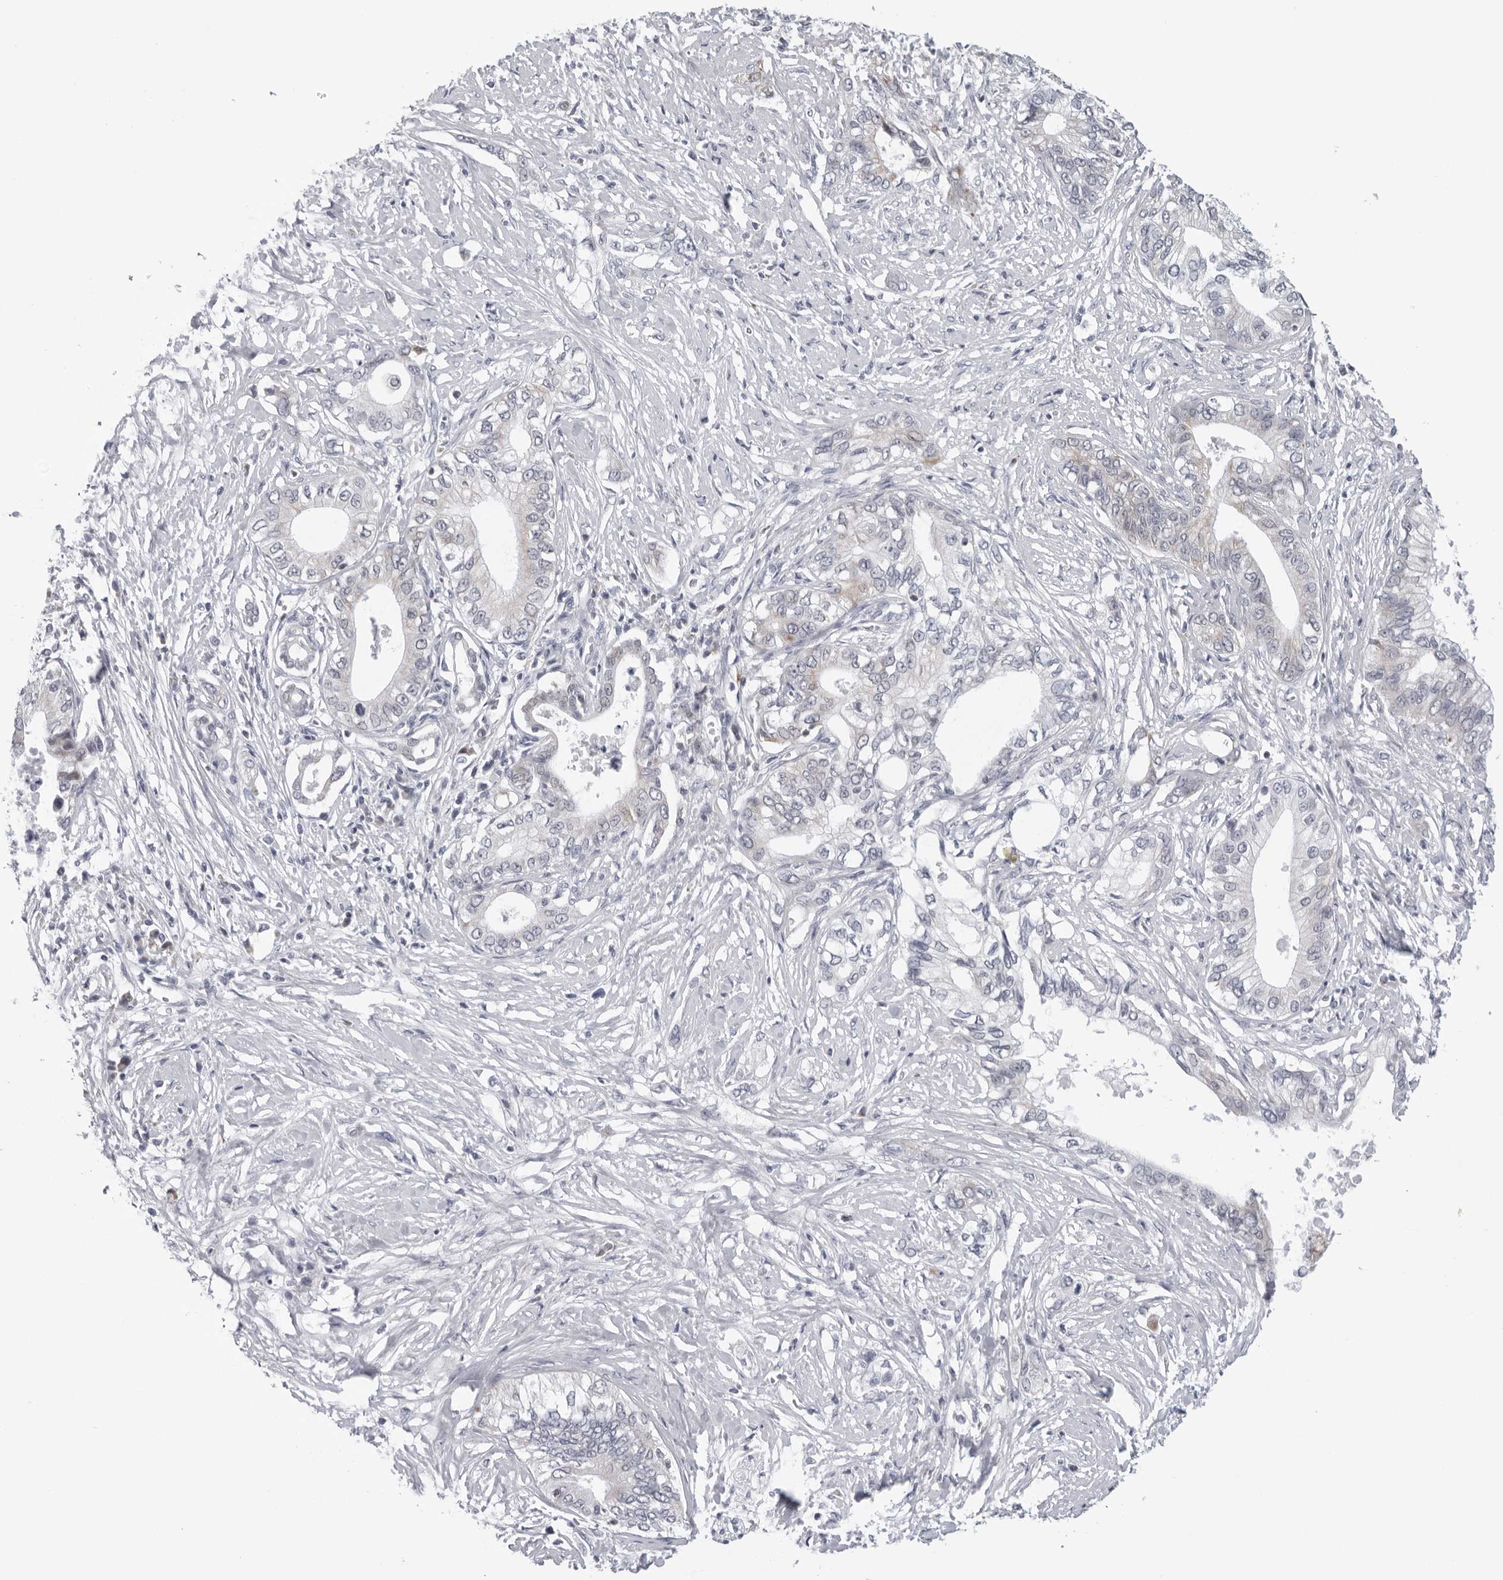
{"staining": {"intensity": "negative", "quantity": "none", "location": "none"}, "tissue": "pancreatic cancer", "cell_type": "Tumor cells", "image_type": "cancer", "snomed": [{"axis": "morphology", "description": "Normal tissue, NOS"}, {"axis": "morphology", "description": "Adenocarcinoma, NOS"}, {"axis": "topography", "description": "Pancreas"}, {"axis": "topography", "description": "Peripheral nerve tissue"}], "caption": "Immunohistochemistry (IHC) photomicrograph of human pancreatic cancer (adenocarcinoma) stained for a protein (brown), which shows no expression in tumor cells.", "gene": "CPT2", "patient": {"sex": "male", "age": 59}}